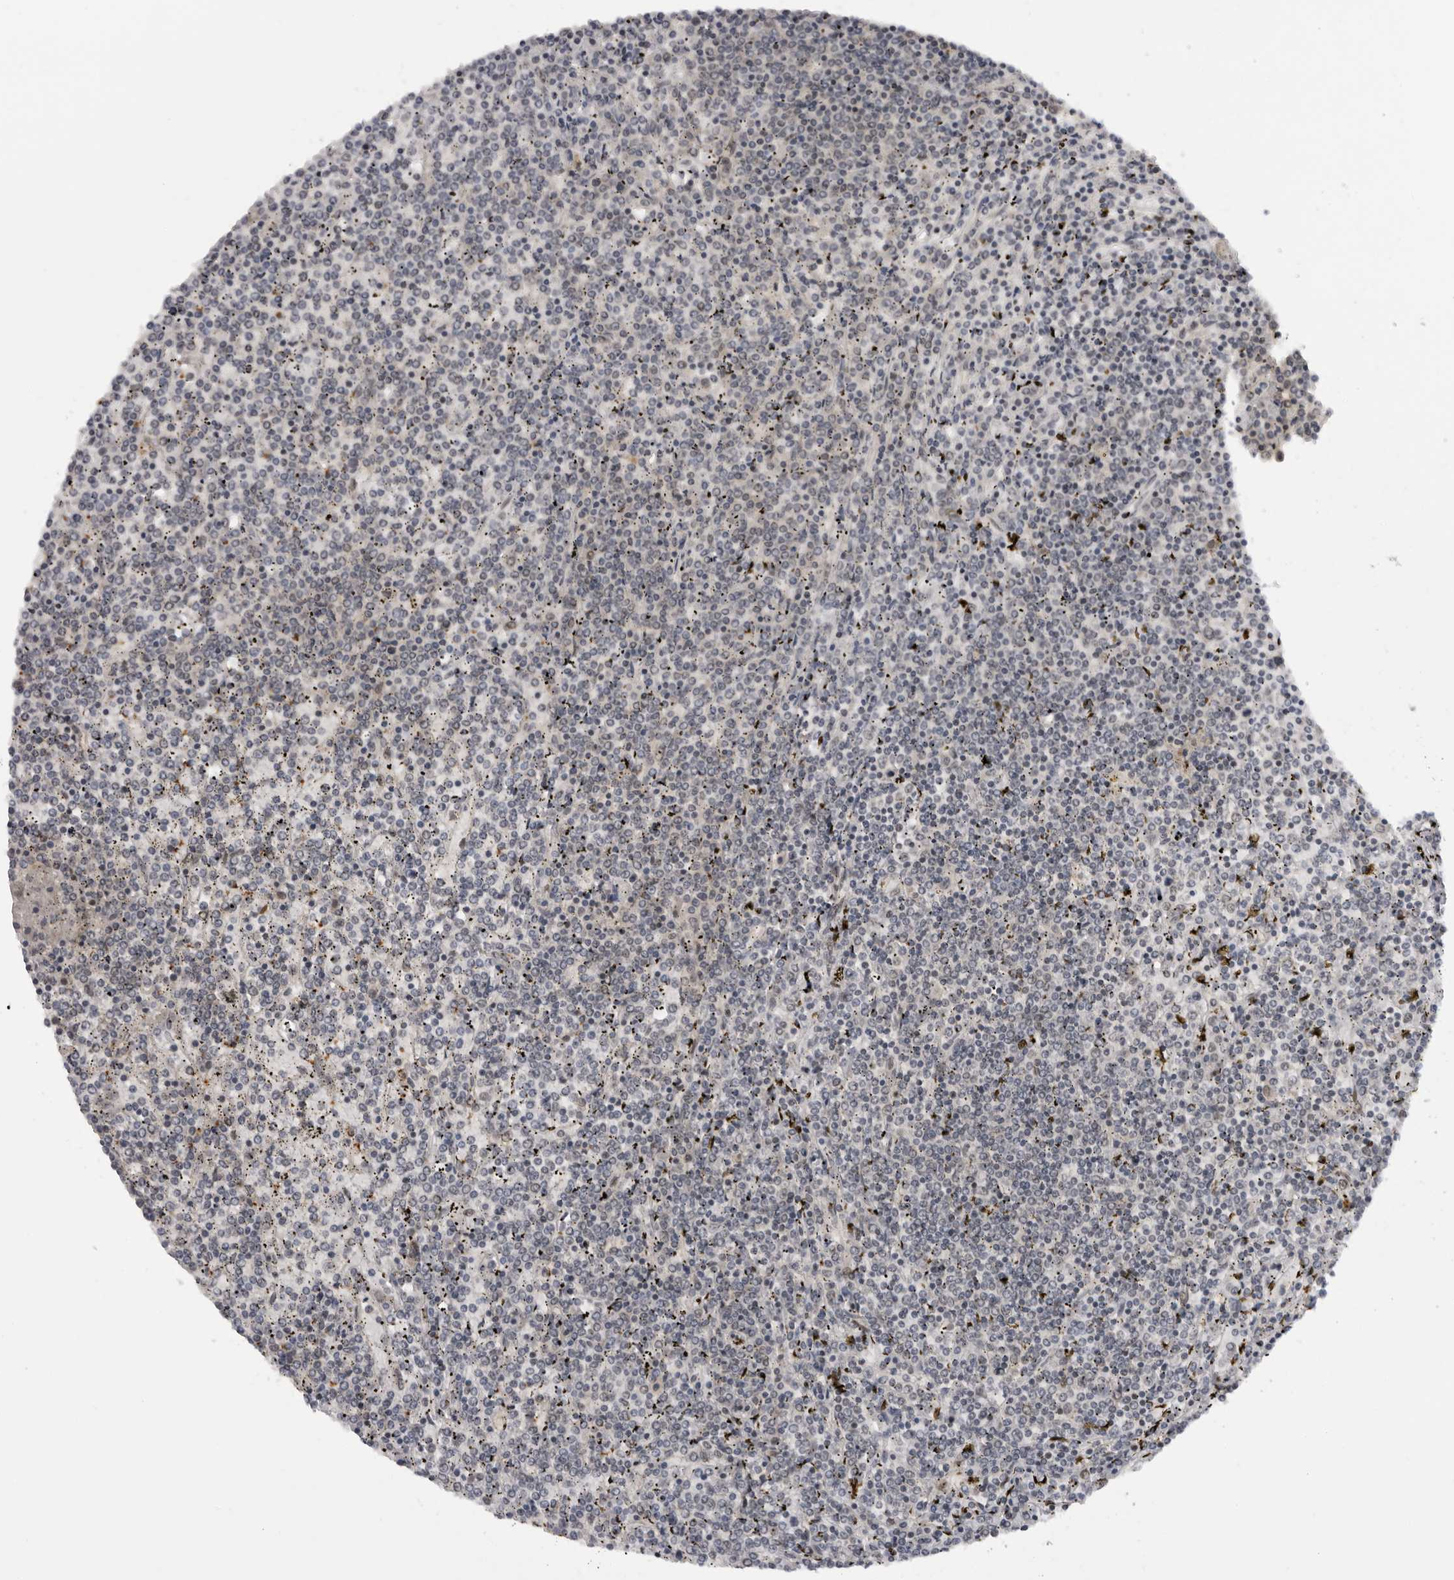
{"staining": {"intensity": "negative", "quantity": "none", "location": "none"}, "tissue": "lymphoma", "cell_type": "Tumor cells", "image_type": "cancer", "snomed": [{"axis": "morphology", "description": "Malignant lymphoma, non-Hodgkin's type, Low grade"}, {"axis": "topography", "description": "Spleen"}], "caption": "This is an immunohistochemistry photomicrograph of human malignant lymphoma, non-Hodgkin's type (low-grade). There is no positivity in tumor cells.", "gene": "ALPK2", "patient": {"sex": "female", "age": 19}}